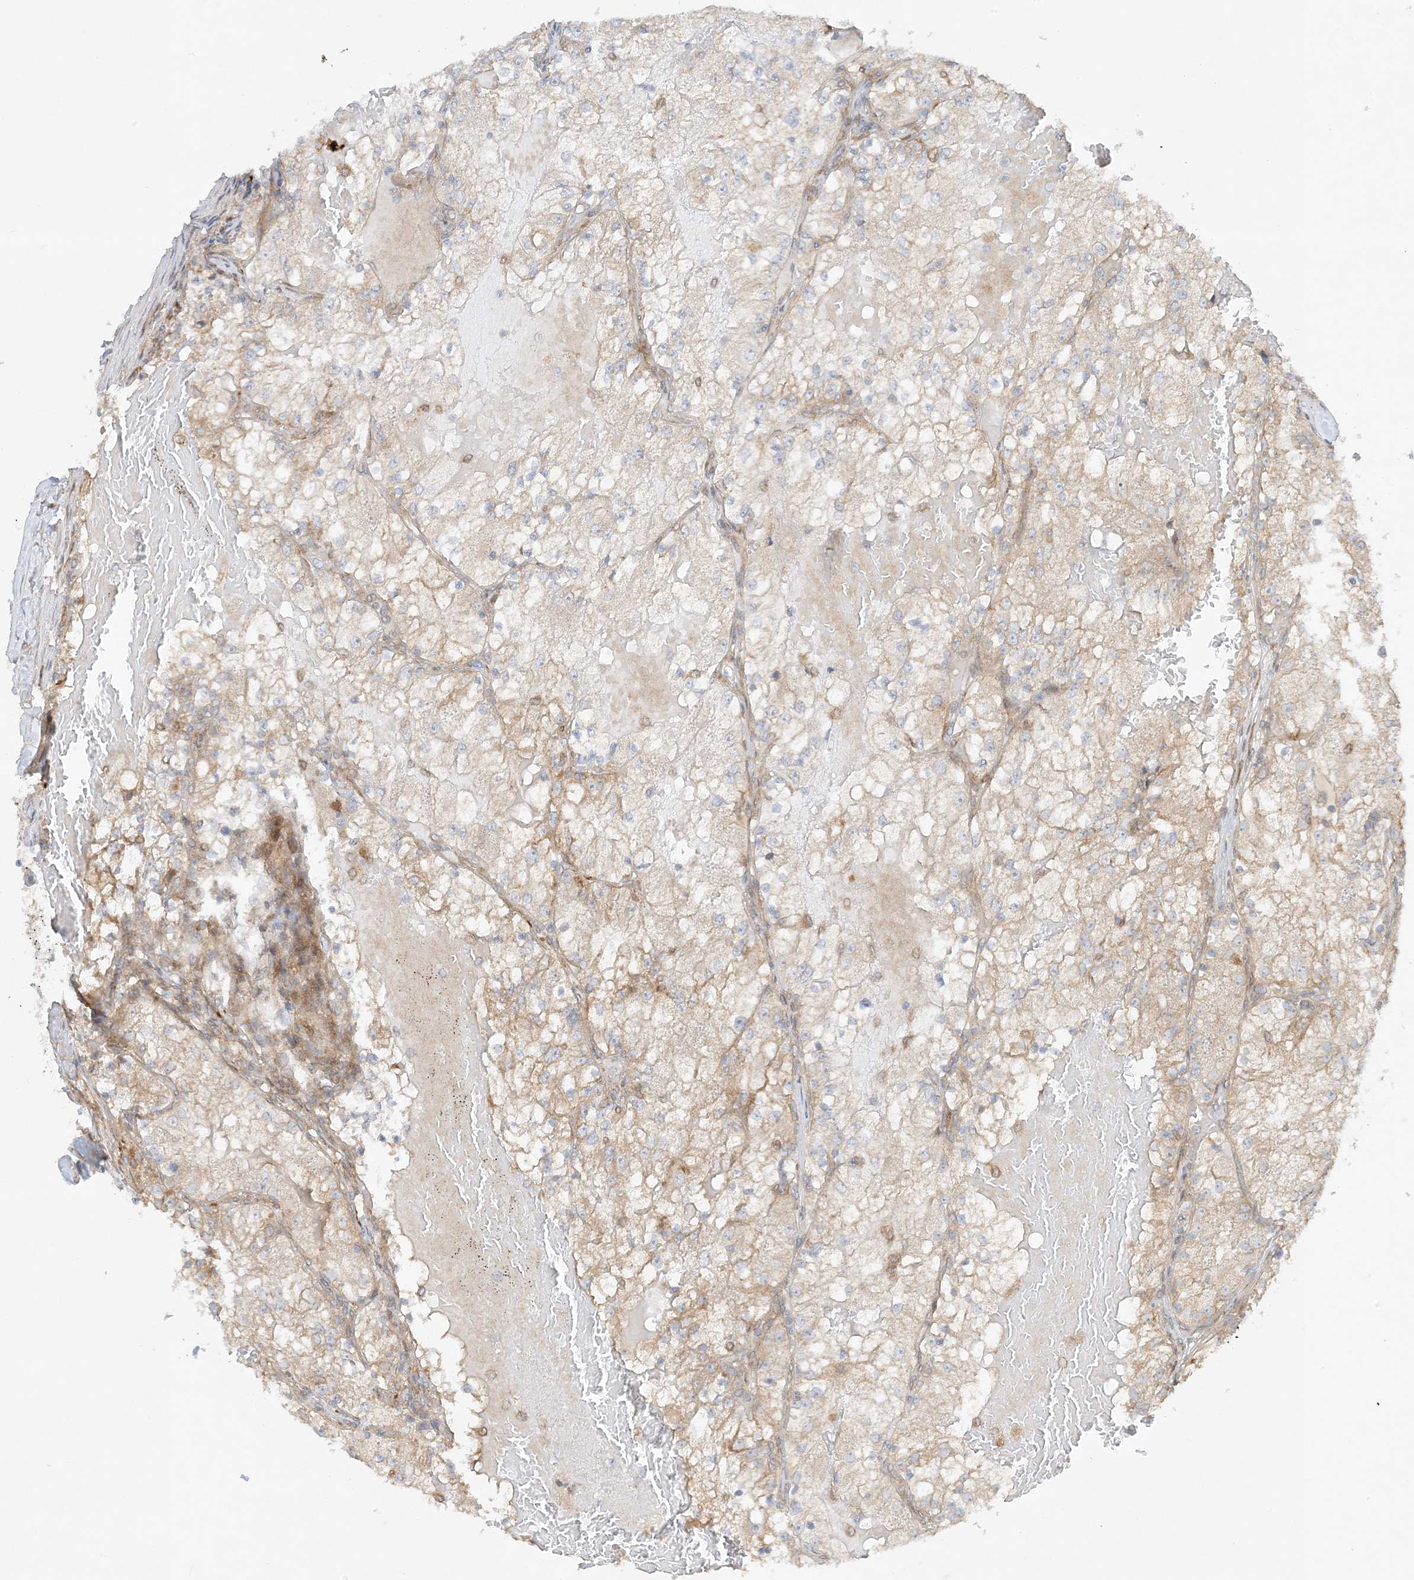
{"staining": {"intensity": "weak", "quantity": "25%-75%", "location": "cytoplasmic/membranous"}, "tissue": "renal cancer", "cell_type": "Tumor cells", "image_type": "cancer", "snomed": [{"axis": "morphology", "description": "Normal tissue, NOS"}, {"axis": "morphology", "description": "Adenocarcinoma, NOS"}, {"axis": "topography", "description": "Kidney"}], "caption": "Renal cancer stained with DAB (3,3'-diaminobenzidine) immunohistochemistry (IHC) displays low levels of weak cytoplasmic/membranous expression in approximately 25%-75% of tumor cells.", "gene": "SCARF2", "patient": {"sex": "male", "age": 68}}